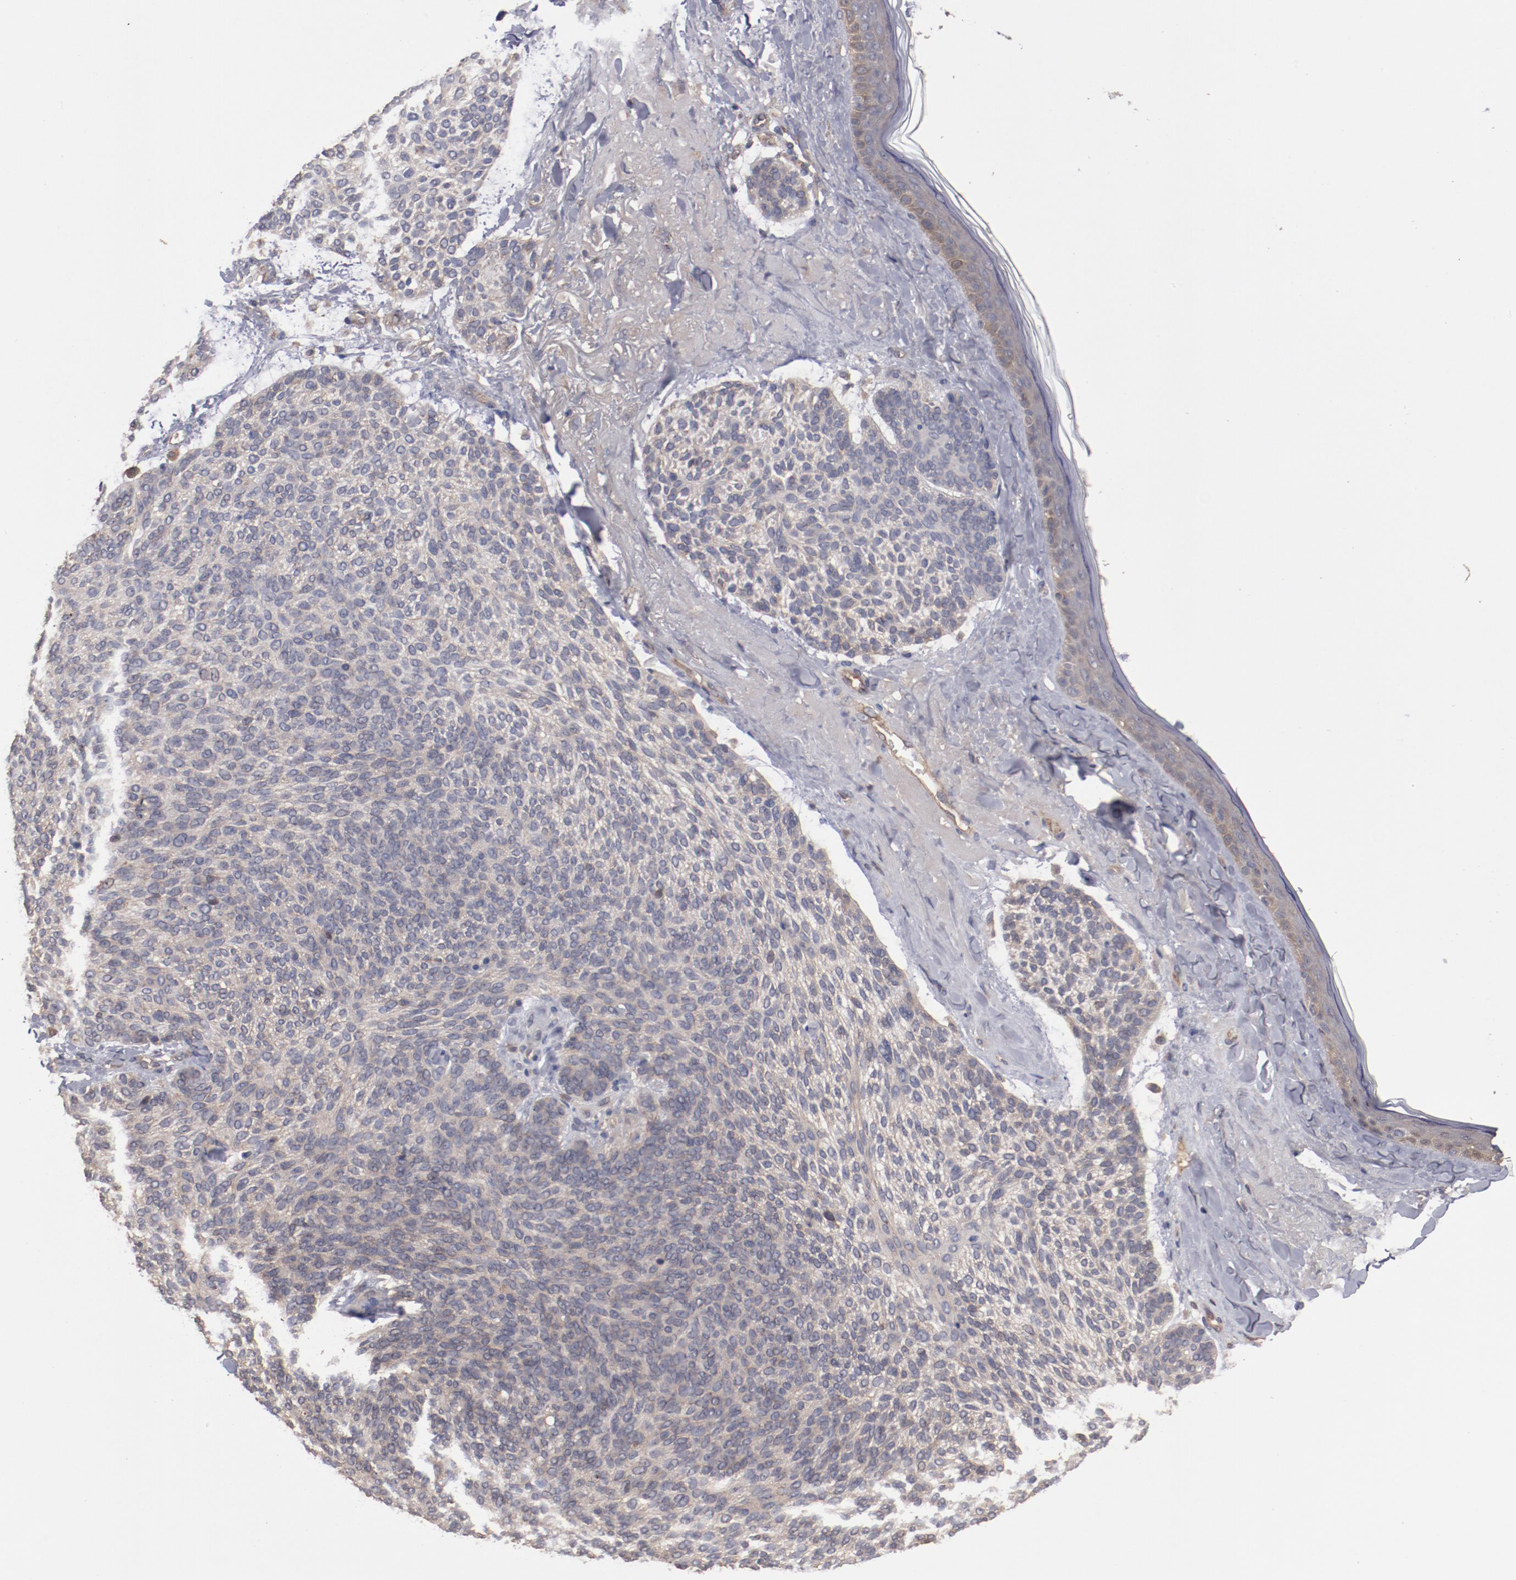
{"staining": {"intensity": "weak", "quantity": "25%-75%", "location": "cytoplasmic/membranous"}, "tissue": "skin cancer", "cell_type": "Tumor cells", "image_type": "cancer", "snomed": [{"axis": "morphology", "description": "Normal tissue, NOS"}, {"axis": "morphology", "description": "Basal cell carcinoma"}, {"axis": "topography", "description": "Skin"}], "caption": "This is a photomicrograph of immunohistochemistry (IHC) staining of skin cancer (basal cell carcinoma), which shows weak staining in the cytoplasmic/membranous of tumor cells.", "gene": "DNAAF2", "patient": {"sex": "female", "age": 70}}